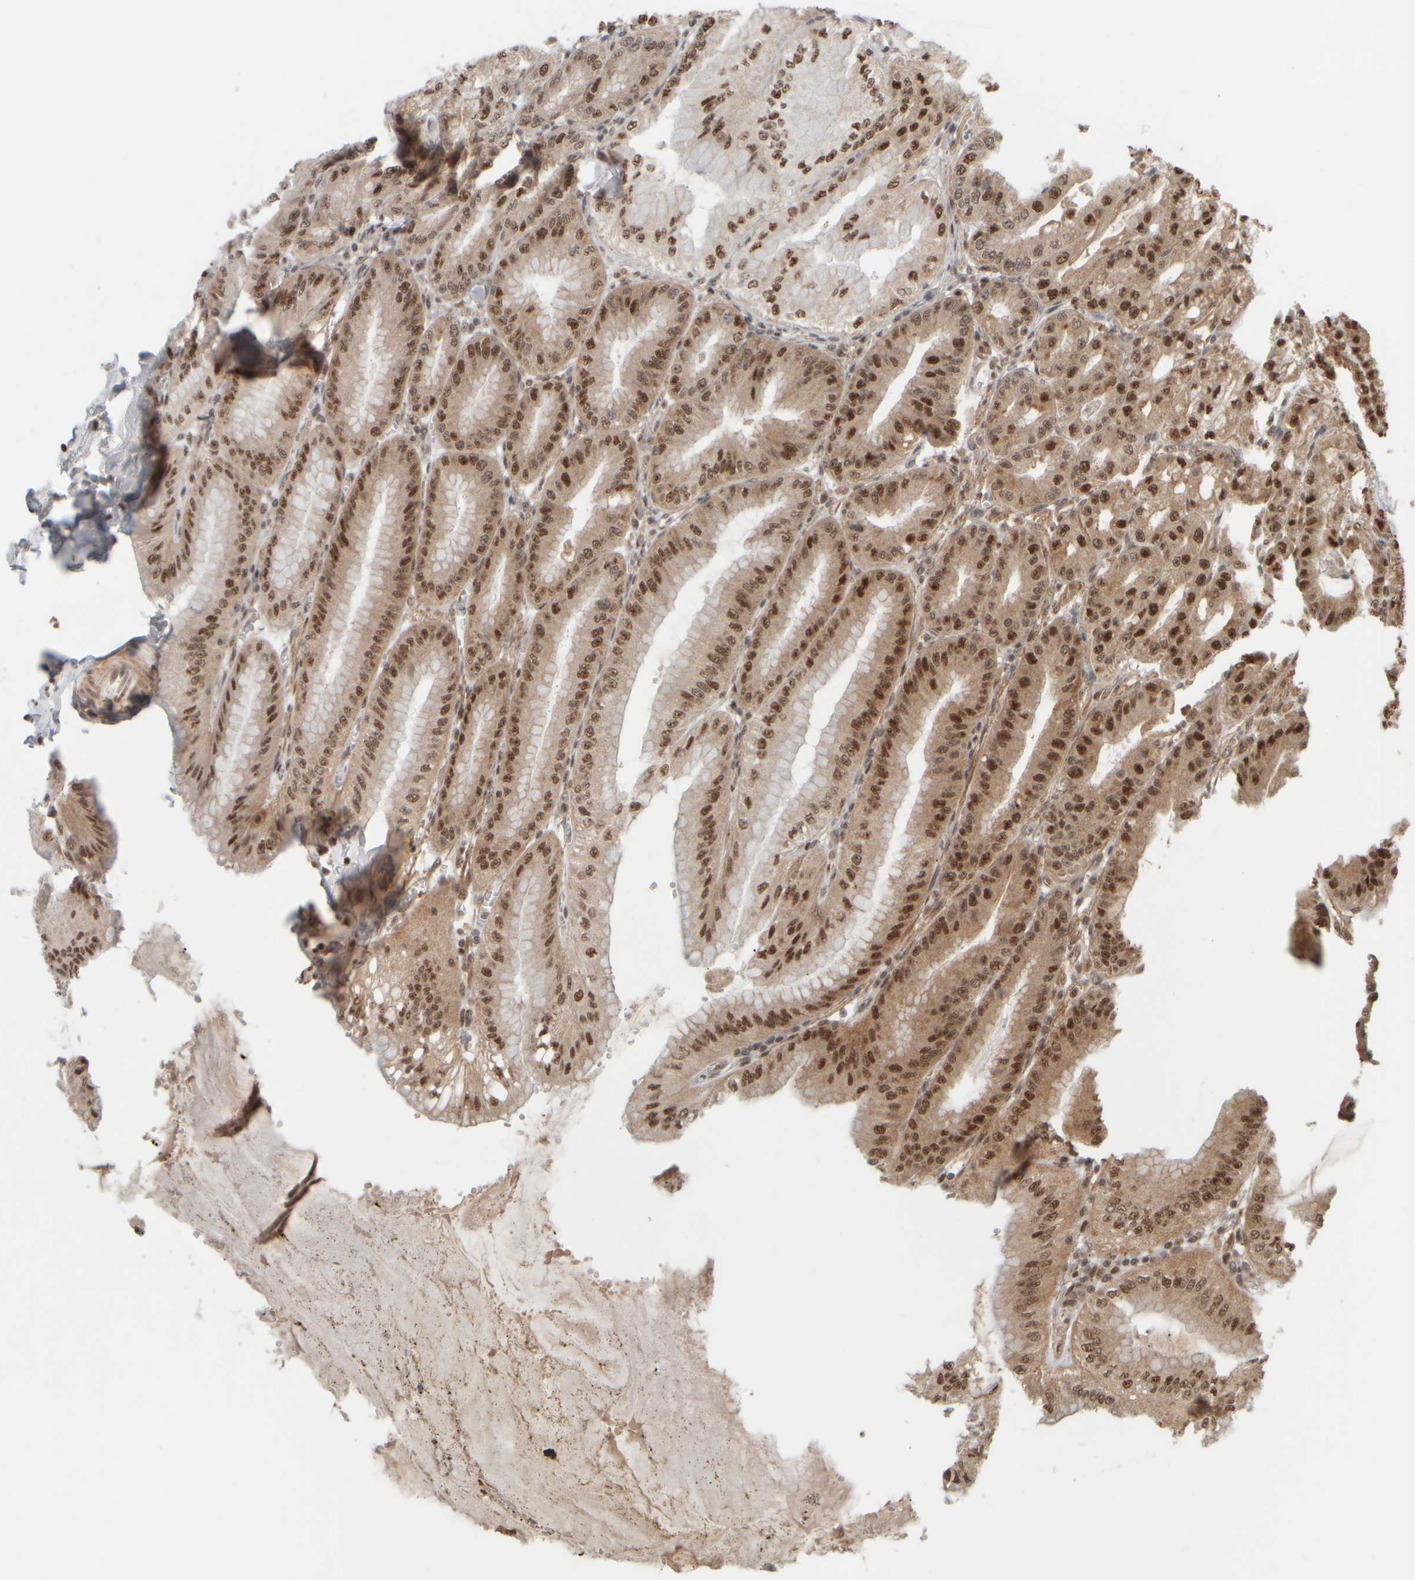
{"staining": {"intensity": "moderate", "quantity": ">75%", "location": "cytoplasmic/membranous,nuclear"}, "tissue": "stomach", "cell_type": "Glandular cells", "image_type": "normal", "snomed": [{"axis": "morphology", "description": "Normal tissue, NOS"}, {"axis": "topography", "description": "Stomach, lower"}], "caption": "Immunohistochemical staining of unremarkable stomach shows >75% levels of moderate cytoplasmic/membranous,nuclear protein staining in approximately >75% of glandular cells.", "gene": "SYNRG", "patient": {"sex": "male", "age": 71}}